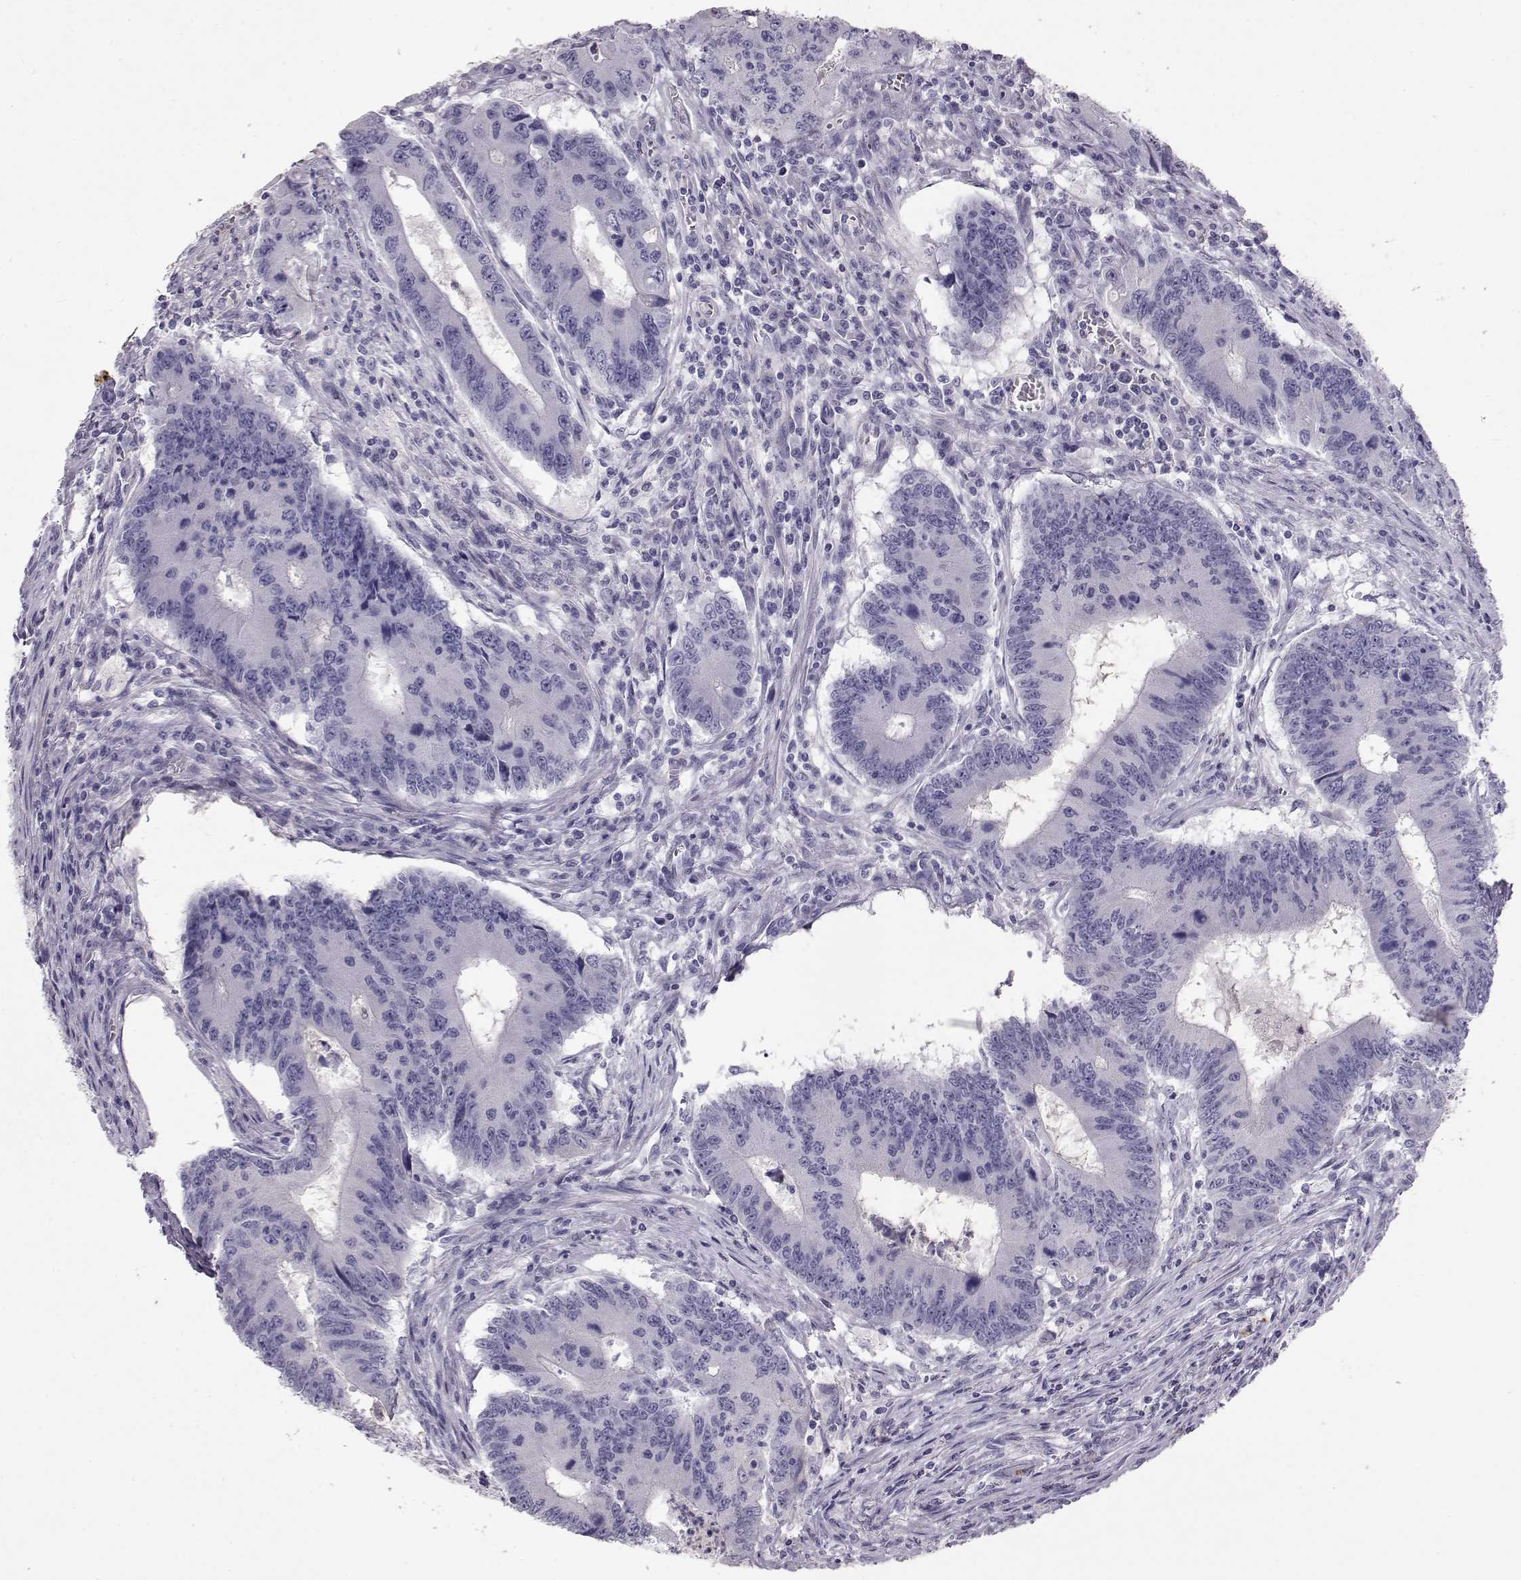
{"staining": {"intensity": "negative", "quantity": "none", "location": "none"}, "tissue": "colorectal cancer", "cell_type": "Tumor cells", "image_type": "cancer", "snomed": [{"axis": "morphology", "description": "Adenocarcinoma, NOS"}, {"axis": "topography", "description": "Colon"}], "caption": "Immunohistochemistry (IHC) image of colorectal cancer (adenocarcinoma) stained for a protein (brown), which exhibits no expression in tumor cells.", "gene": "RD3", "patient": {"sex": "male", "age": 53}}